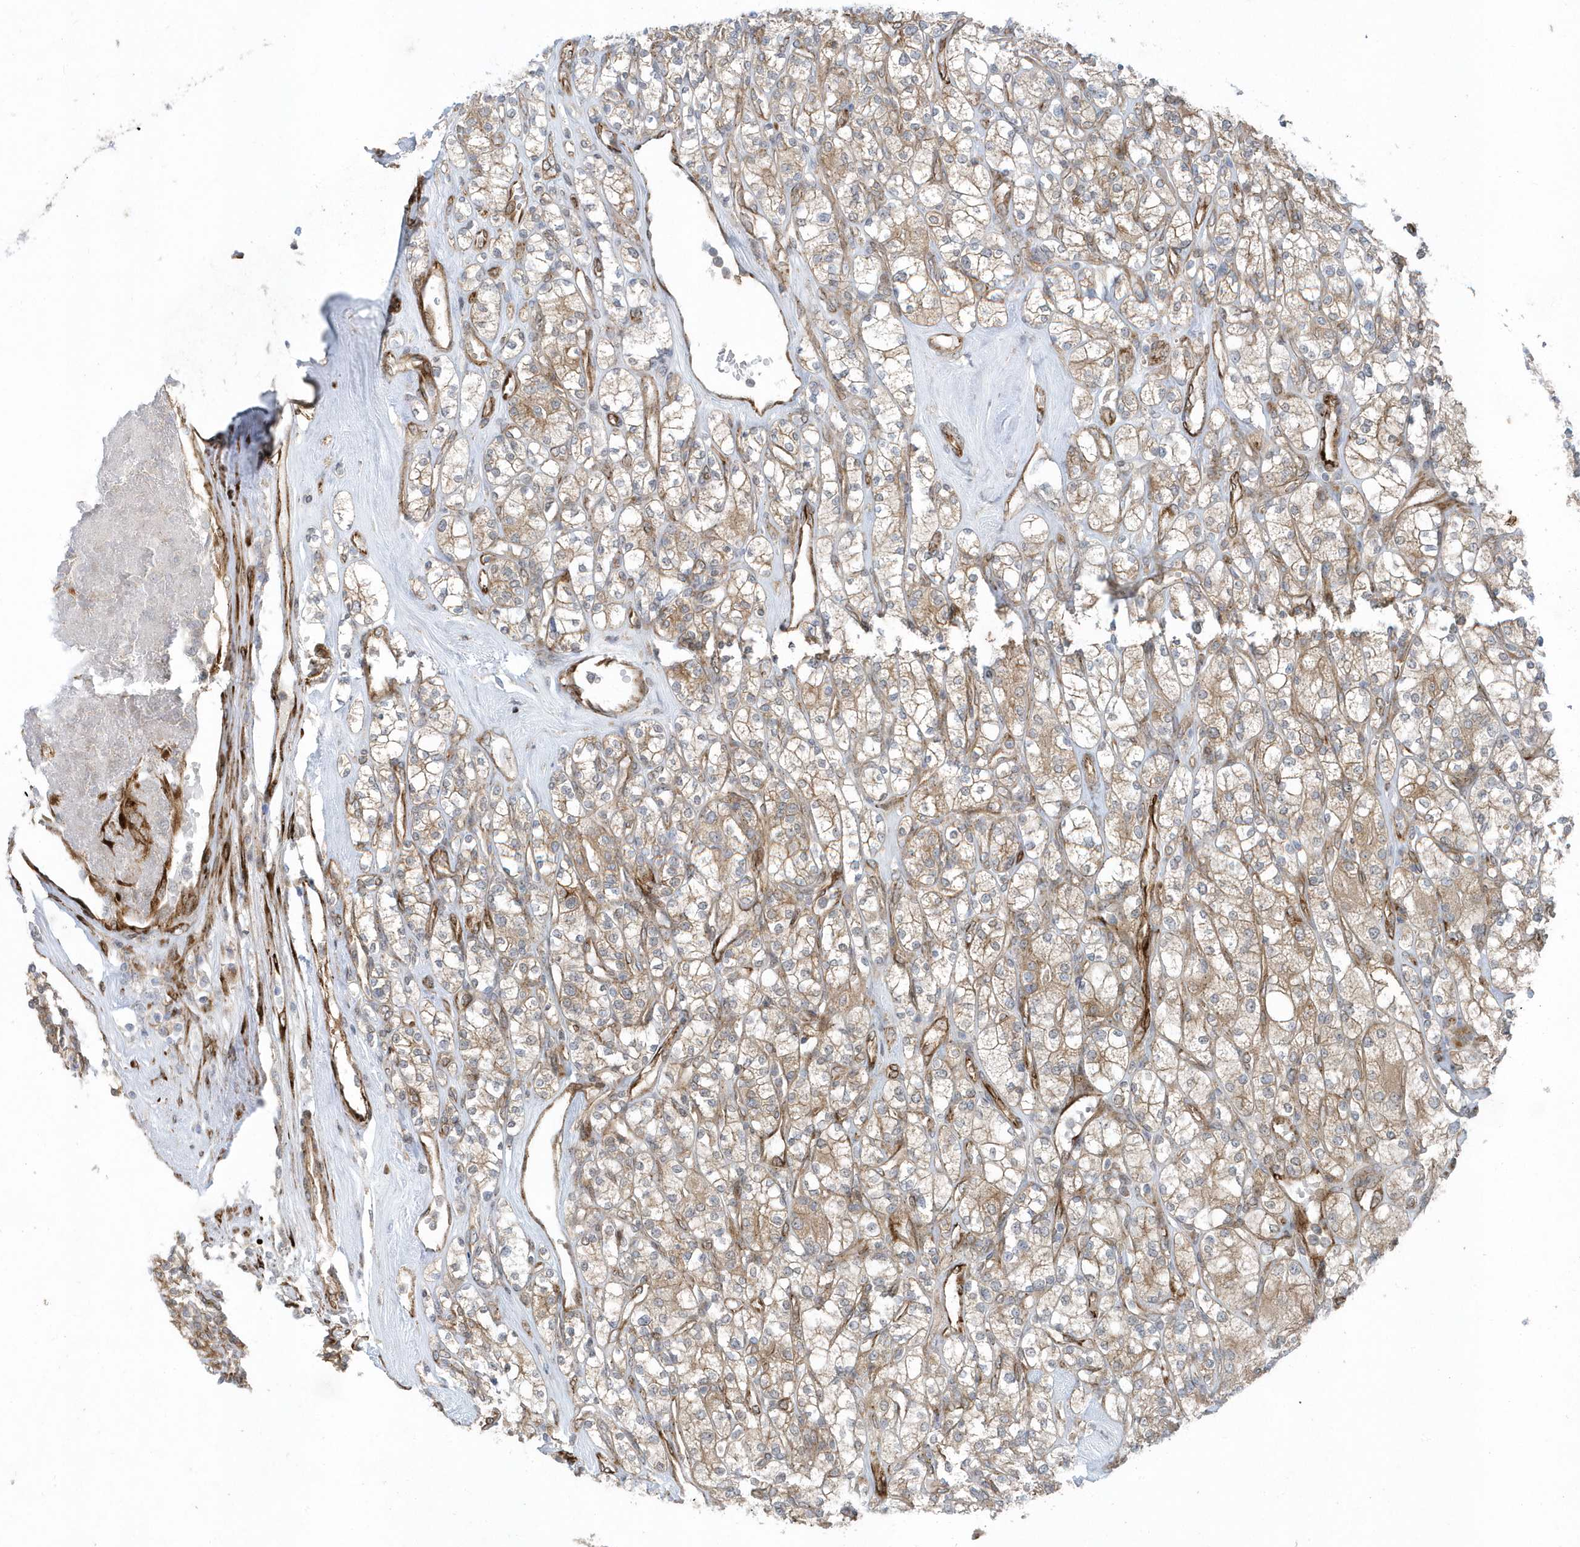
{"staining": {"intensity": "weak", "quantity": "25%-75%", "location": "cytoplasmic/membranous"}, "tissue": "renal cancer", "cell_type": "Tumor cells", "image_type": "cancer", "snomed": [{"axis": "morphology", "description": "Adenocarcinoma, NOS"}, {"axis": "topography", "description": "Kidney"}], "caption": "A micrograph showing weak cytoplasmic/membranous expression in approximately 25%-75% of tumor cells in renal adenocarcinoma, as visualized by brown immunohistochemical staining.", "gene": "FAM98A", "patient": {"sex": "male", "age": 77}}